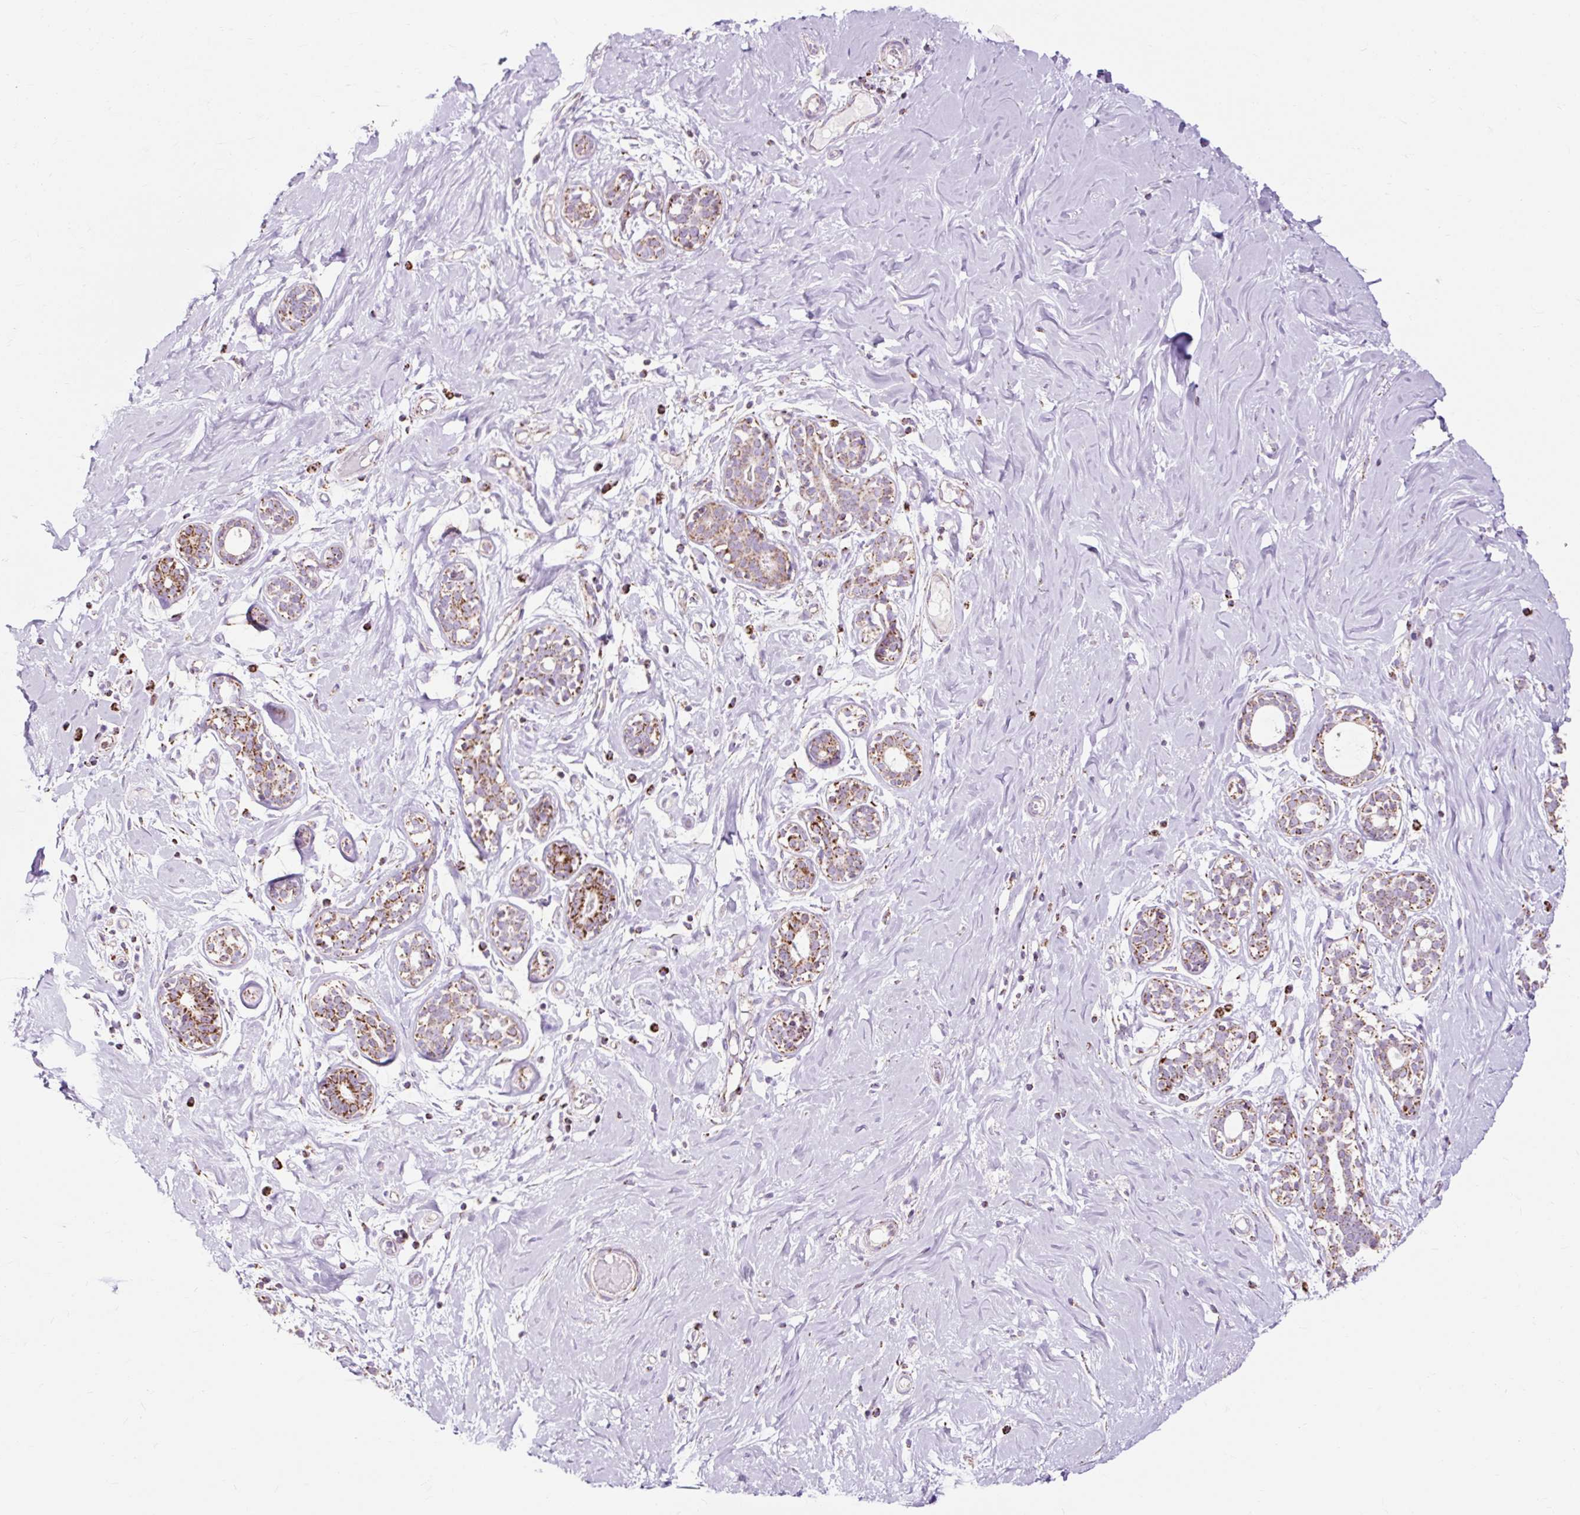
{"staining": {"intensity": "negative", "quantity": "none", "location": "none"}, "tissue": "breast", "cell_type": "Adipocytes", "image_type": "normal", "snomed": [{"axis": "morphology", "description": "Normal tissue, NOS"}, {"axis": "topography", "description": "Breast"}], "caption": "The immunohistochemistry photomicrograph has no significant staining in adipocytes of breast. Nuclei are stained in blue.", "gene": "DLAT", "patient": {"sex": "female", "age": 27}}